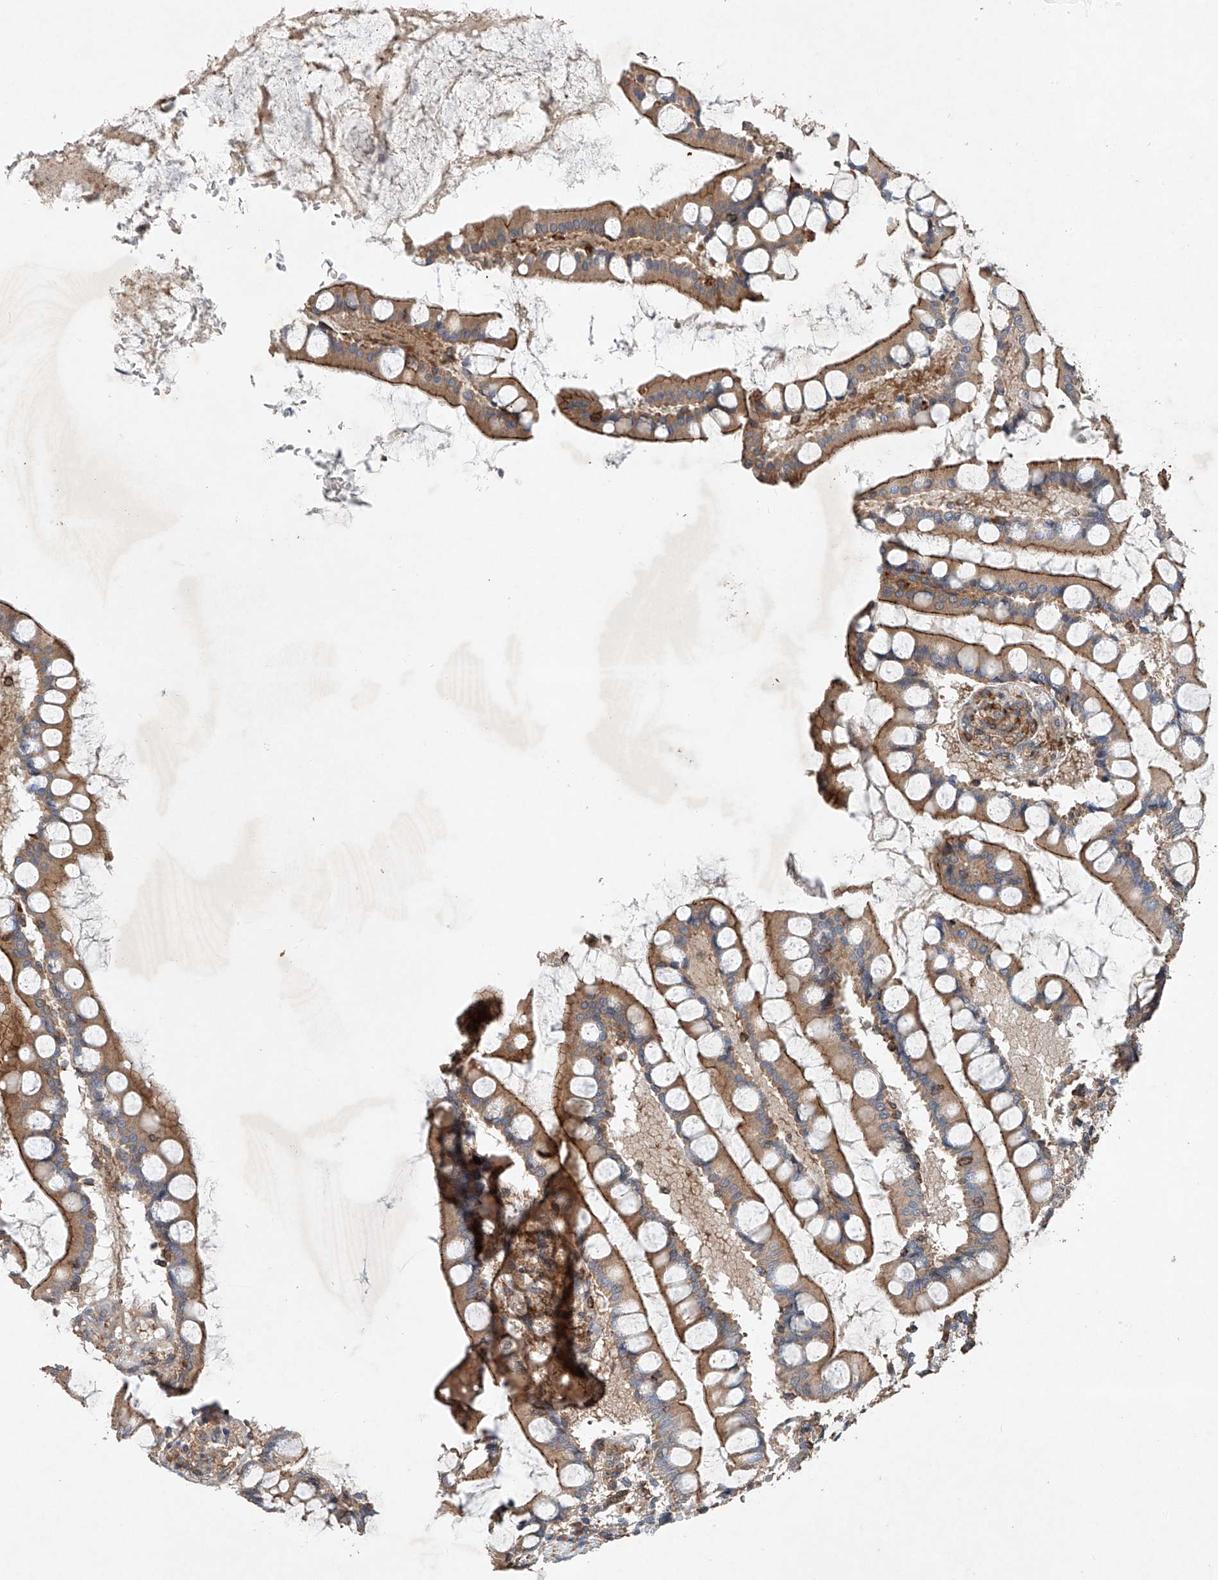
{"staining": {"intensity": "strong", "quantity": ">75%", "location": "cytoplasmic/membranous"}, "tissue": "small intestine", "cell_type": "Glandular cells", "image_type": "normal", "snomed": [{"axis": "morphology", "description": "Normal tissue, NOS"}, {"axis": "topography", "description": "Small intestine"}], "caption": "Protein positivity by immunohistochemistry exhibits strong cytoplasmic/membranous positivity in approximately >75% of glandular cells in benign small intestine. The staining is performed using DAB brown chromogen to label protein expression. The nuclei are counter-stained blue using hematoxylin.", "gene": "CEP85L", "patient": {"sex": "male", "age": 52}}